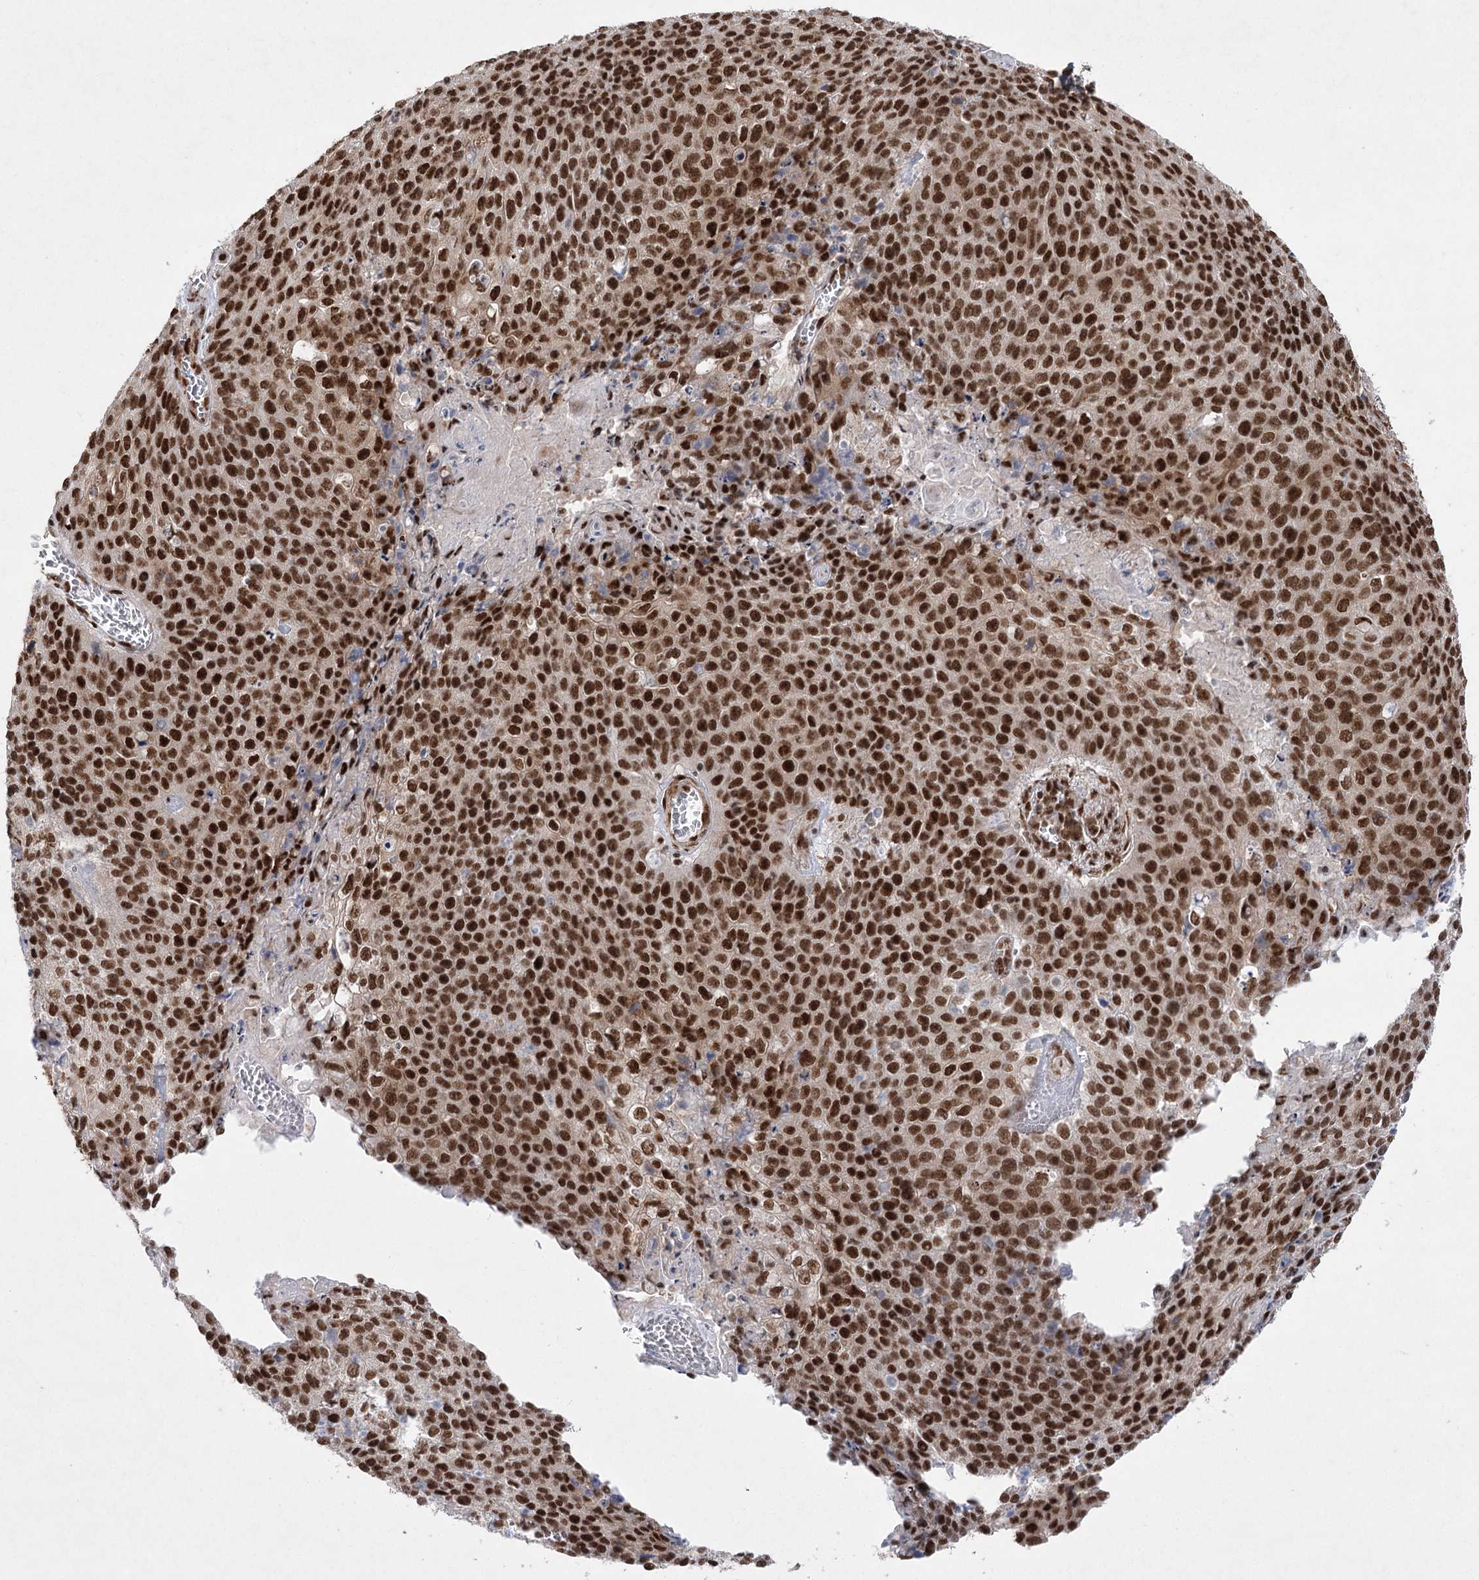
{"staining": {"intensity": "strong", "quantity": ">75%", "location": "nuclear"}, "tissue": "cervical cancer", "cell_type": "Tumor cells", "image_type": "cancer", "snomed": [{"axis": "morphology", "description": "Squamous cell carcinoma, NOS"}, {"axis": "topography", "description": "Cervix"}], "caption": "Approximately >75% of tumor cells in human cervical cancer reveal strong nuclear protein staining as visualized by brown immunohistochemical staining.", "gene": "ZCCHC8", "patient": {"sex": "female", "age": 39}}